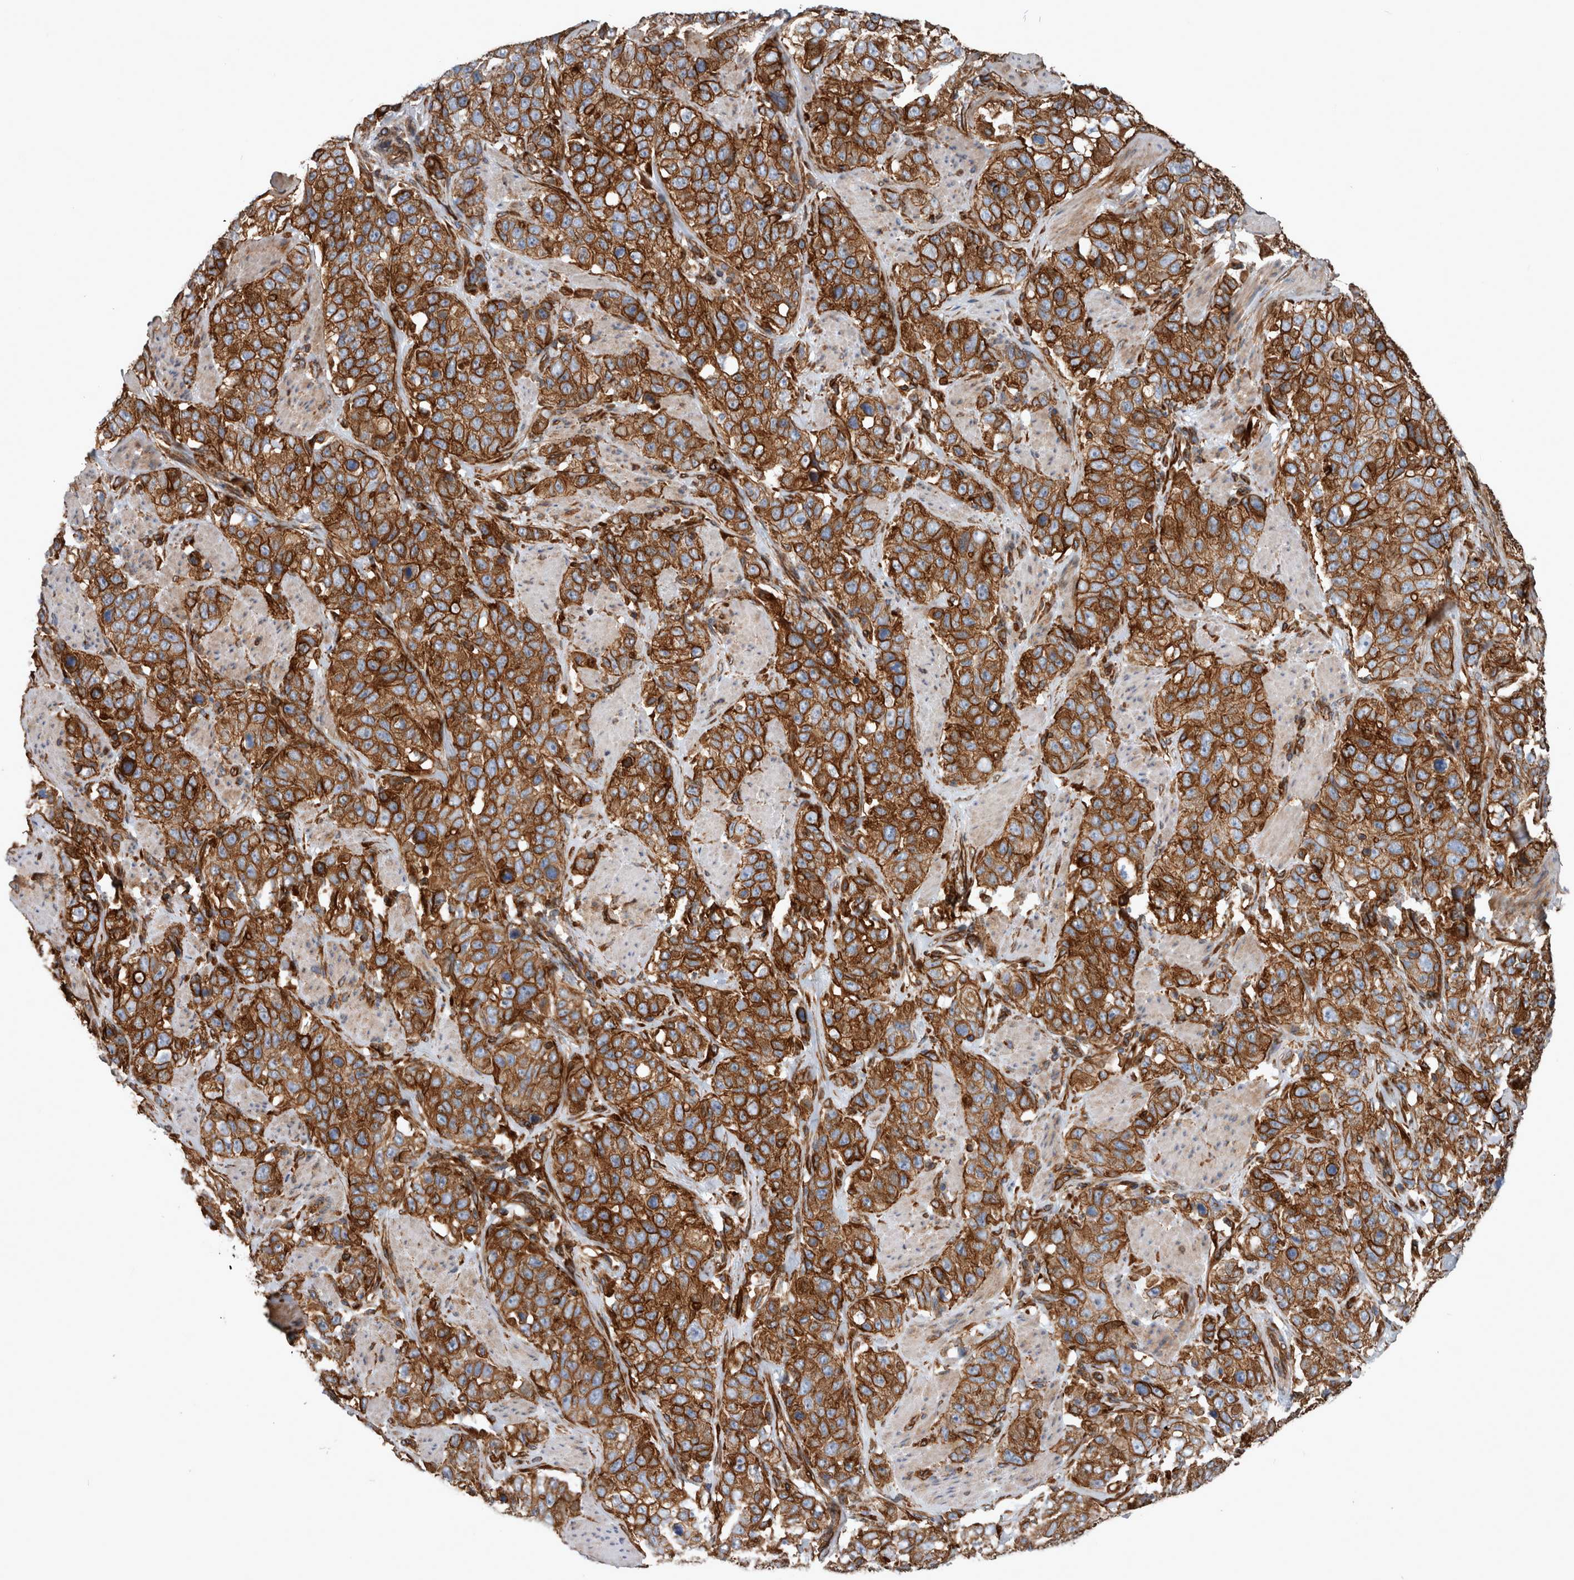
{"staining": {"intensity": "strong", "quantity": ">75%", "location": "cytoplasmic/membranous"}, "tissue": "stomach cancer", "cell_type": "Tumor cells", "image_type": "cancer", "snomed": [{"axis": "morphology", "description": "Adenocarcinoma, NOS"}, {"axis": "topography", "description": "Stomach"}], "caption": "Protein expression analysis of stomach adenocarcinoma reveals strong cytoplasmic/membranous positivity in approximately >75% of tumor cells. Using DAB (brown) and hematoxylin (blue) stains, captured at high magnification using brightfield microscopy.", "gene": "PLEC", "patient": {"sex": "male", "age": 48}}